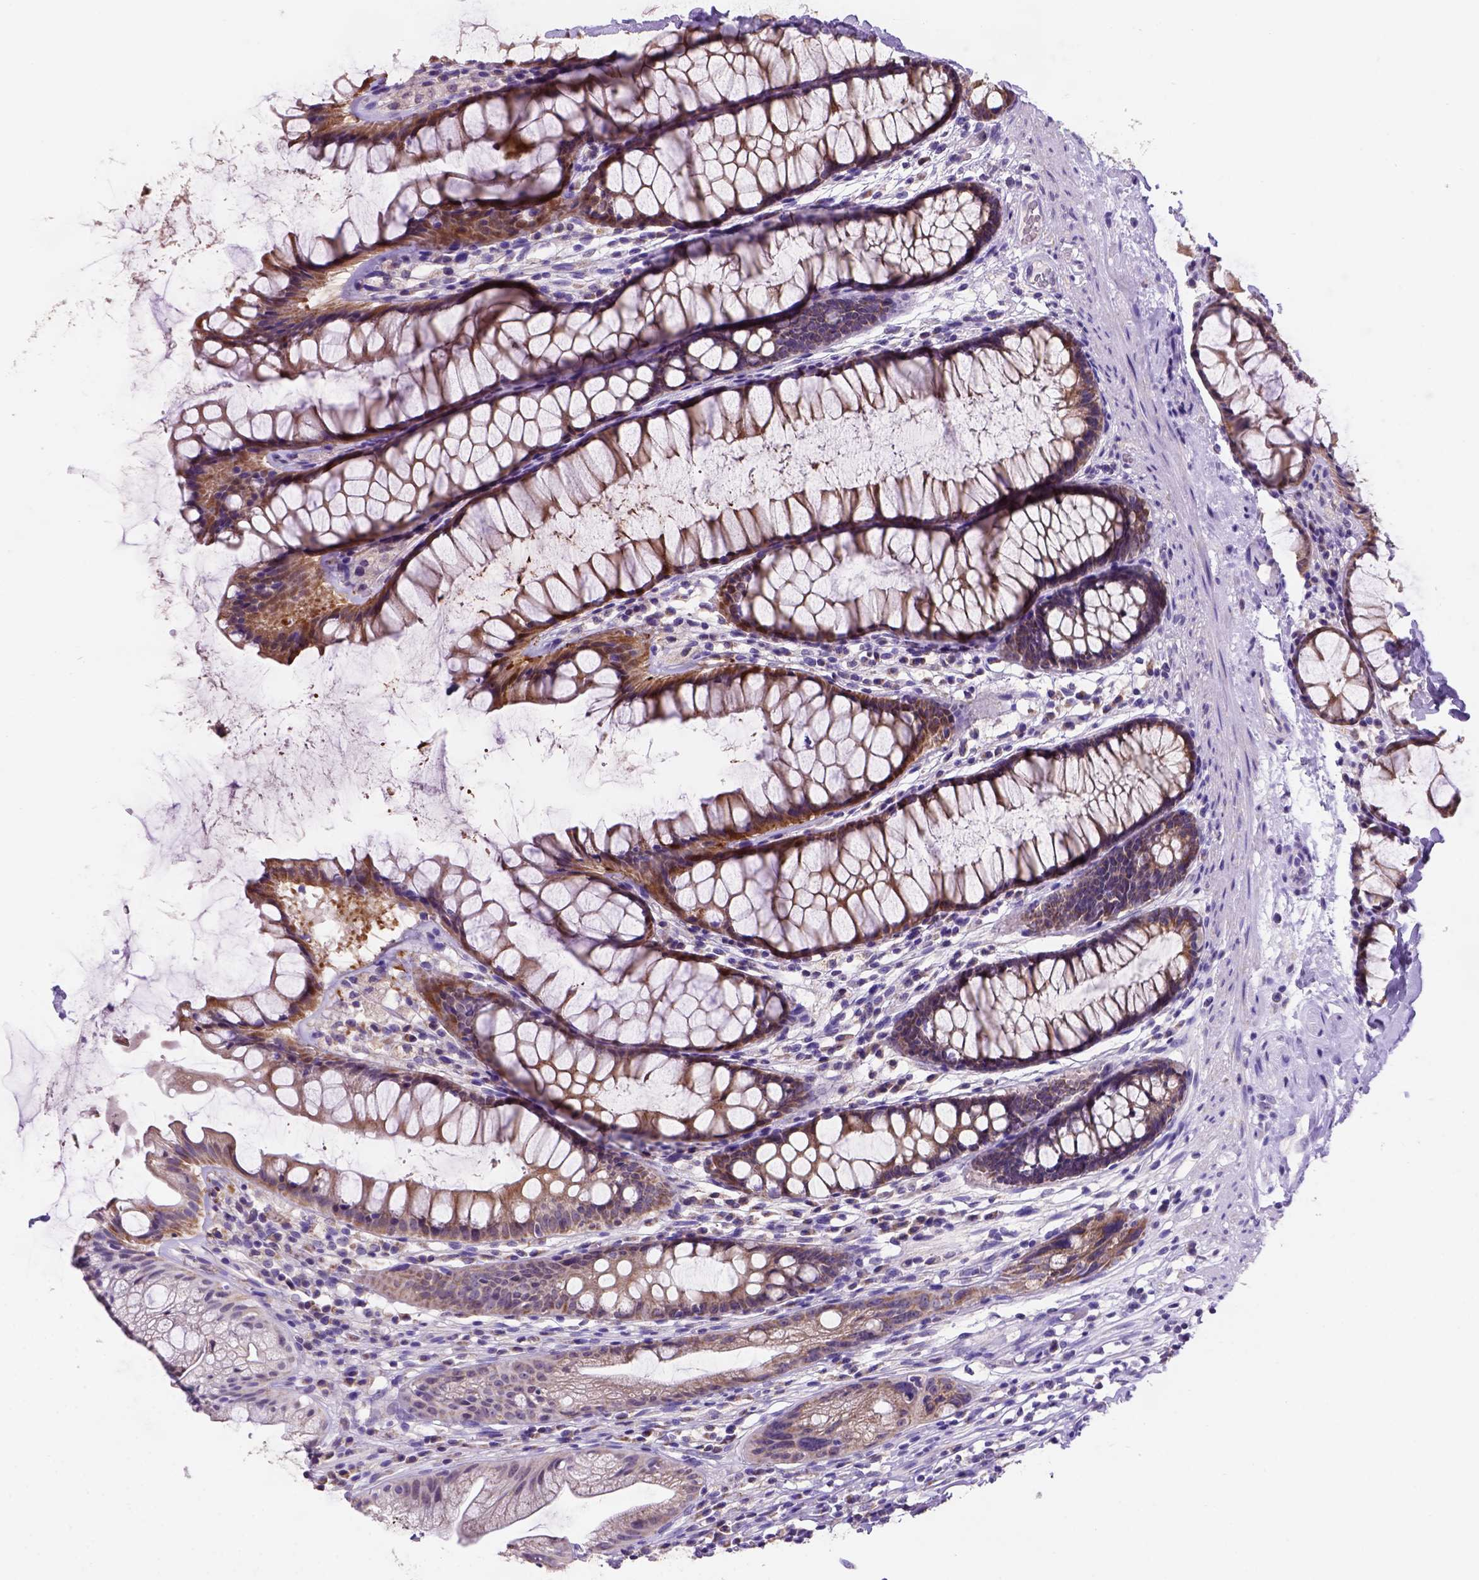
{"staining": {"intensity": "moderate", "quantity": ">75%", "location": "cytoplasmic/membranous"}, "tissue": "rectum", "cell_type": "Glandular cells", "image_type": "normal", "snomed": [{"axis": "morphology", "description": "Normal tissue, NOS"}, {"axis": "topography", "description": "Rectum"}], "caption": "Rectum stained with DAB (3,3'-diaminobenzidine) immunohistochemistry demonstrates medium levels of moderate cytoplasmic/membranous positivity in about >75% of glandular cells.", "gene": "L2HGDH", "patient": {"sex": "male", "age": 72}}